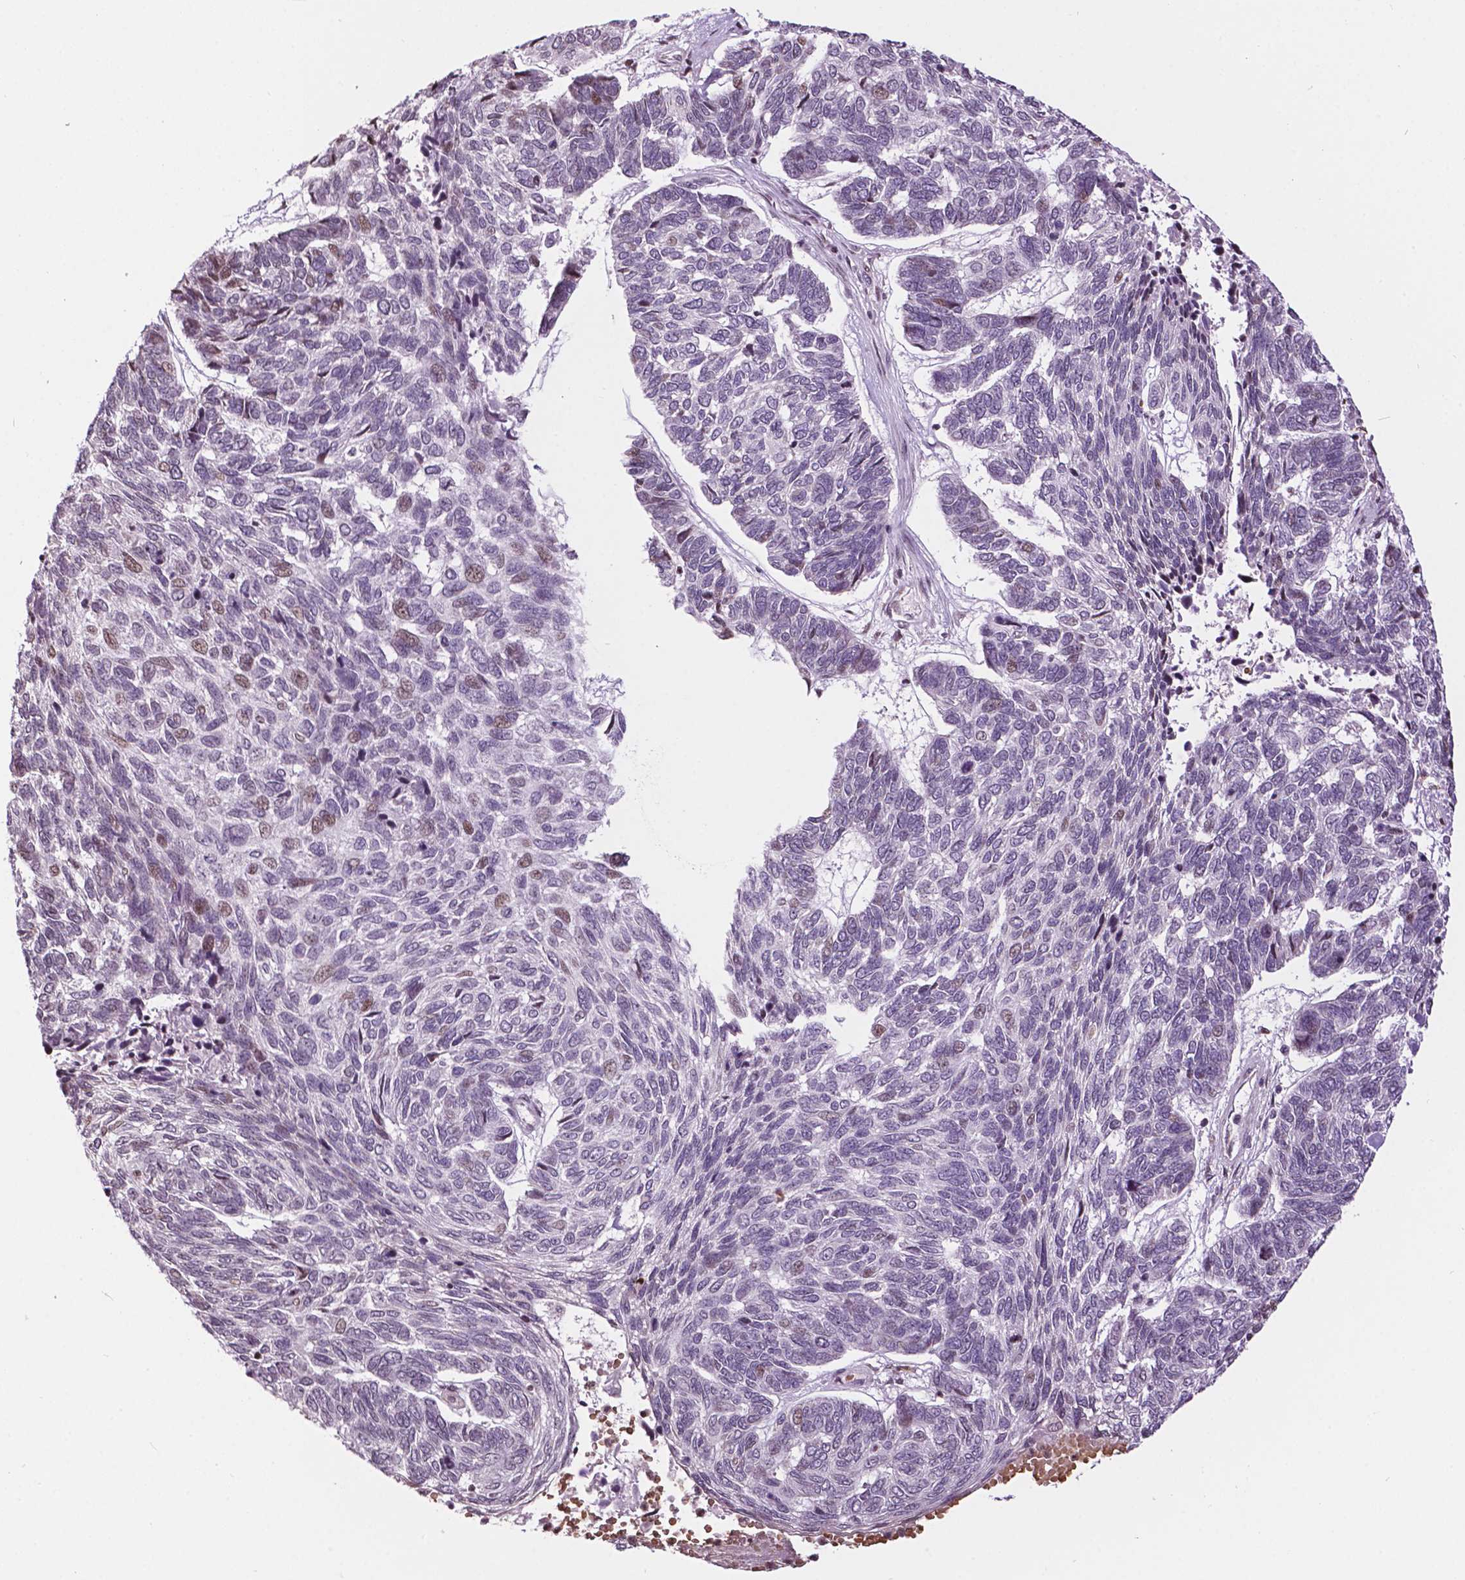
{"staining": {"intensity": "weak", "quantity": "<25%", "location": "nuclear"}, "tissue": "skin cancer", "cell_type": "Tumor cells", "image_type": "cancer", "snomed": [{"axis": "morphology", "description": "Basal cell carcinoma"}, {"axis": "topography", "description": "Skin"}], "caption": "Protein analysis of skin basal cell carcinoma reveals no significant positivity in tumor cells.", "gene": "PTPN18", "patient": {"sex": "female", "age": 65}}